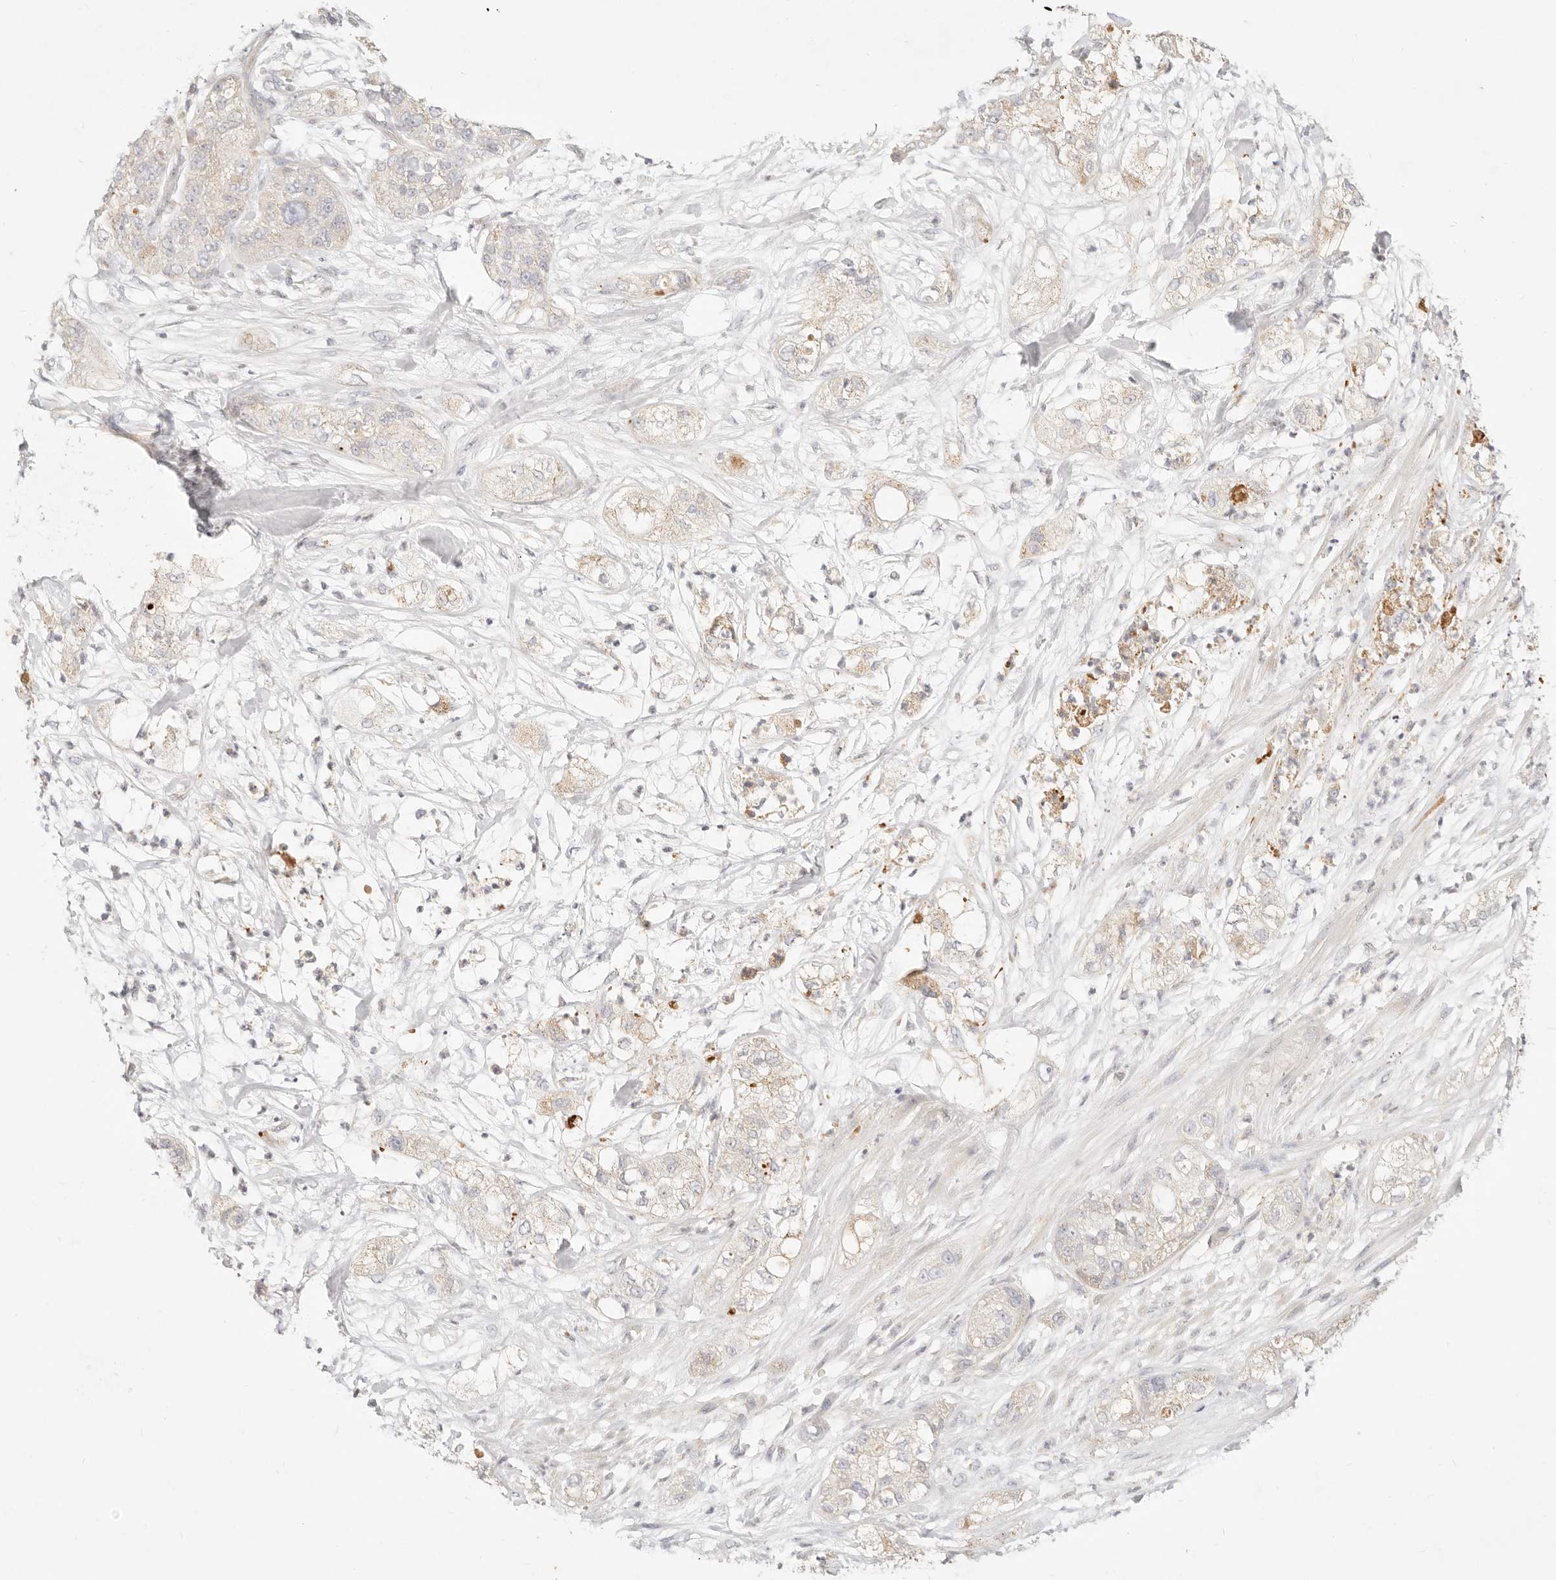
{"staining": {"intensity": "negative", "quantity": "none", "location": "none"}, "tissue": "pancreatic cancer", "cell_type": "Tumor cells", "image_type": "cancer", "snomed": [{"axis": "morphology", "description": "Adenocarcinoma, NOS"}, {"axis": "topography", "description": "Pancreas"}], "caption": "Tumor cells are negative for brown protein staining in adenocarcinoma (pancreatic). (DAB (3,3'-diaminobenzidine) immunohistochemistry visualized using brightfield microscopy, high magnification).", "gene": "ACOX1", "patient": {"sex": "female", "age": 78}}